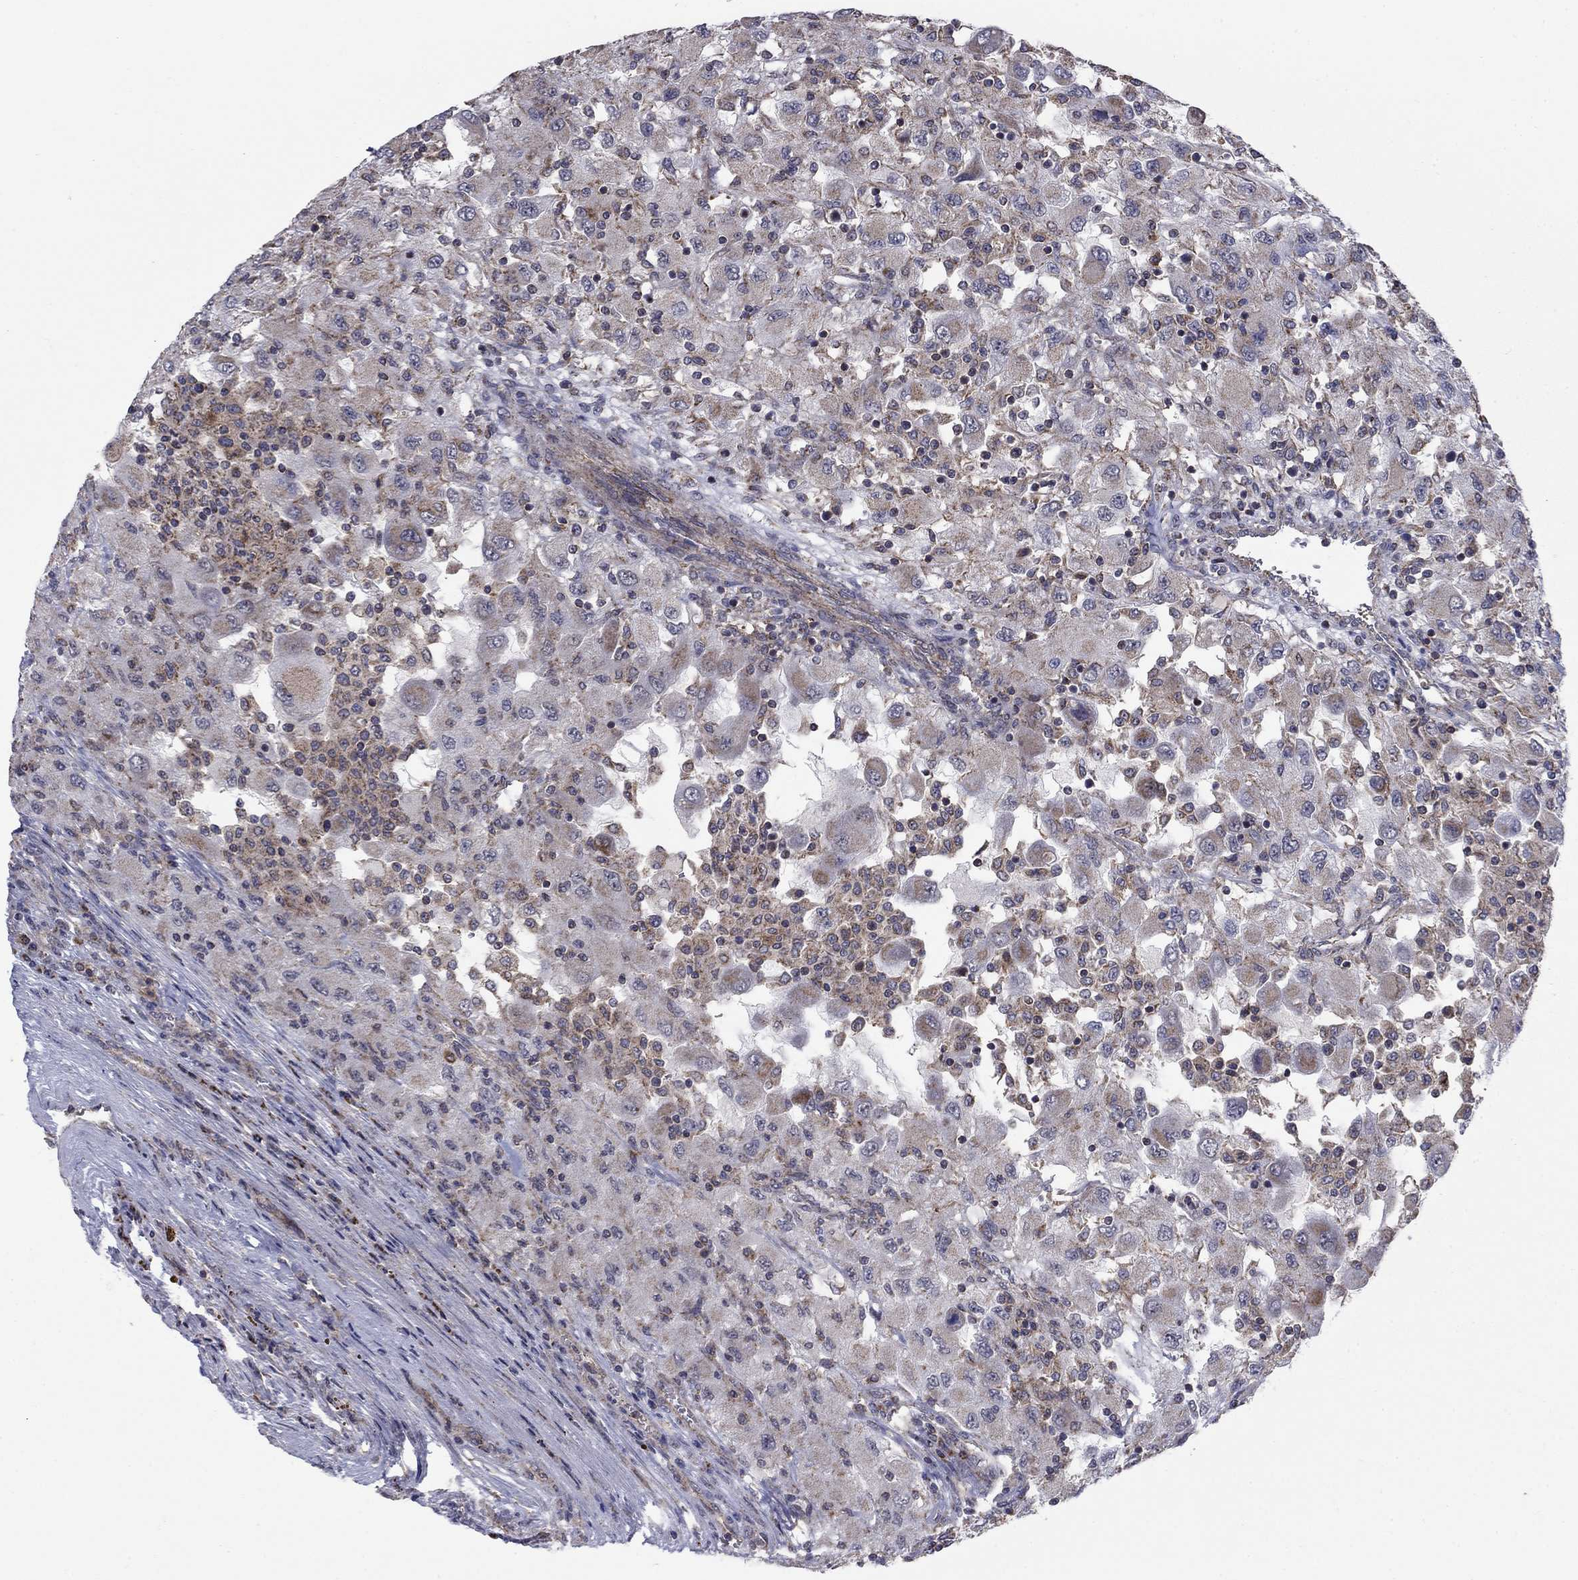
{"staining": {"intensity": "negative", "quantity": "none", "location": "none"}, "tissue": "renal cancer", "cell_type": "Tumor cells", "image_type": "cancer", "snomed": [{"axis": "morphology", "description": "Adenocarcinoma, NOS"}, {"axis": "topography", "description": "Kidney"}], "caption": "Renal adenocarcinoma was stained to show a protein in brown. There is no significant expression in tumor cells. The staining was performed using DAB to visualize the protein expression in brown, while the nuclei were stained in blue with hematoxylin (Magnification: 20x).", "gene": "DOP1B", "patient": {"sex": "female", "age": 67}}